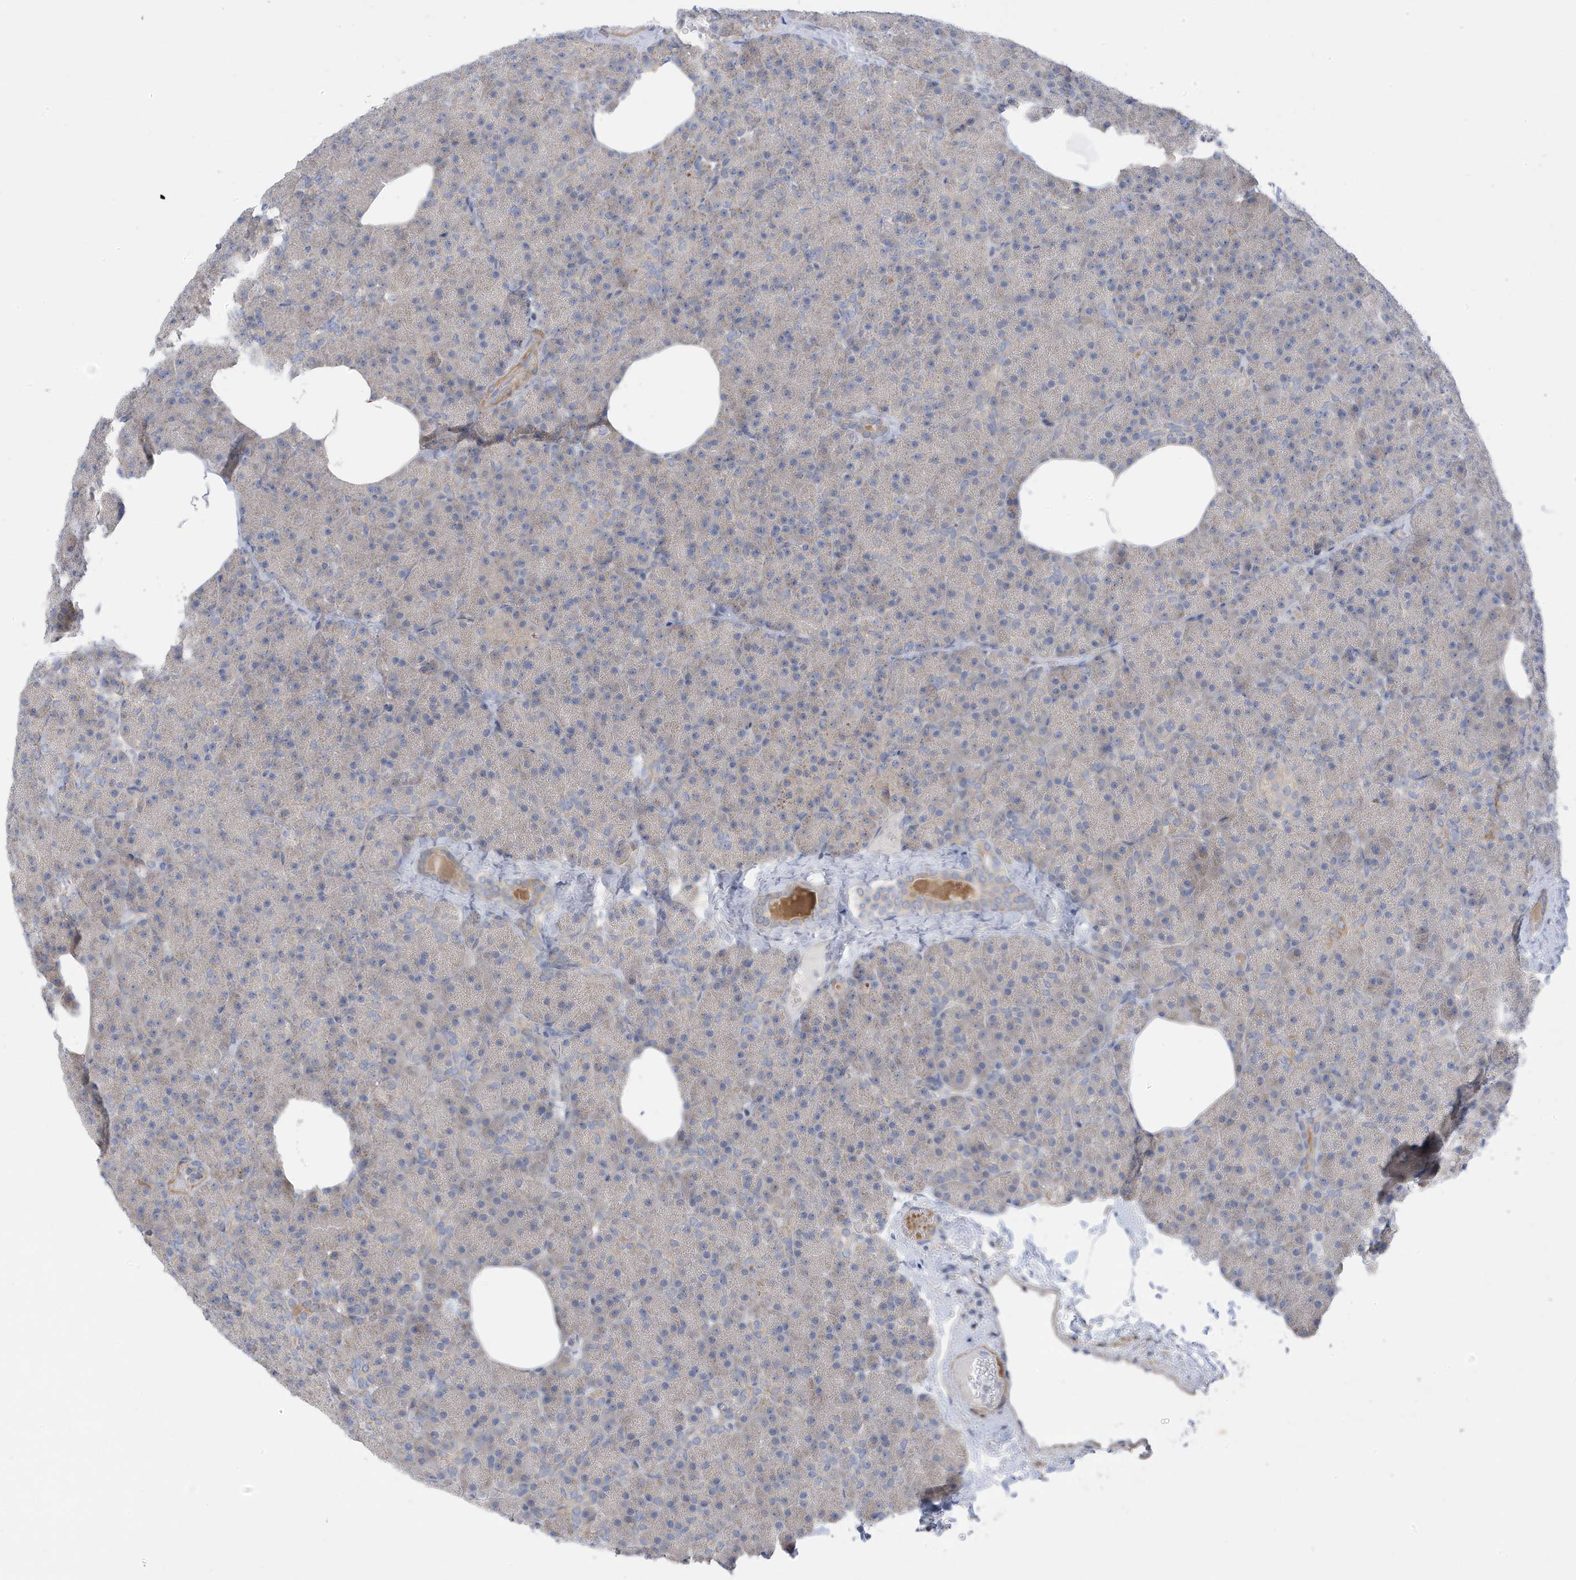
{"staining": {"intensity": "moderate", "quantity": "<25%", "location": "cytoplasmic/membranous"}, "tissue": "pancreas", "cell_type": "Exocrine glandular cells", "image_type": "normal", "snomed": [{"axis": "morphology", "description": "Normal tissue, NOS"}, {"axis": "morphology", "description": "Carcinoid, malignant, NOS"}, {"axis": "topography", "description": "Pancreas"}], "caption": "Immunohistochemistry of normal pancreas shows low levels of moderate cytoplasmic/membranous staining in approximately <25% of exocrine glandular cells. The staining was performed using DAB (3,3'-diaminobenzidine) to visualize the protein expression in brown, while the nuclei were stained in blue with hematoxylin (Magnification: 20x).", "gene": "ATP13A5", "patient": {"sex": "female", "age": 35}}